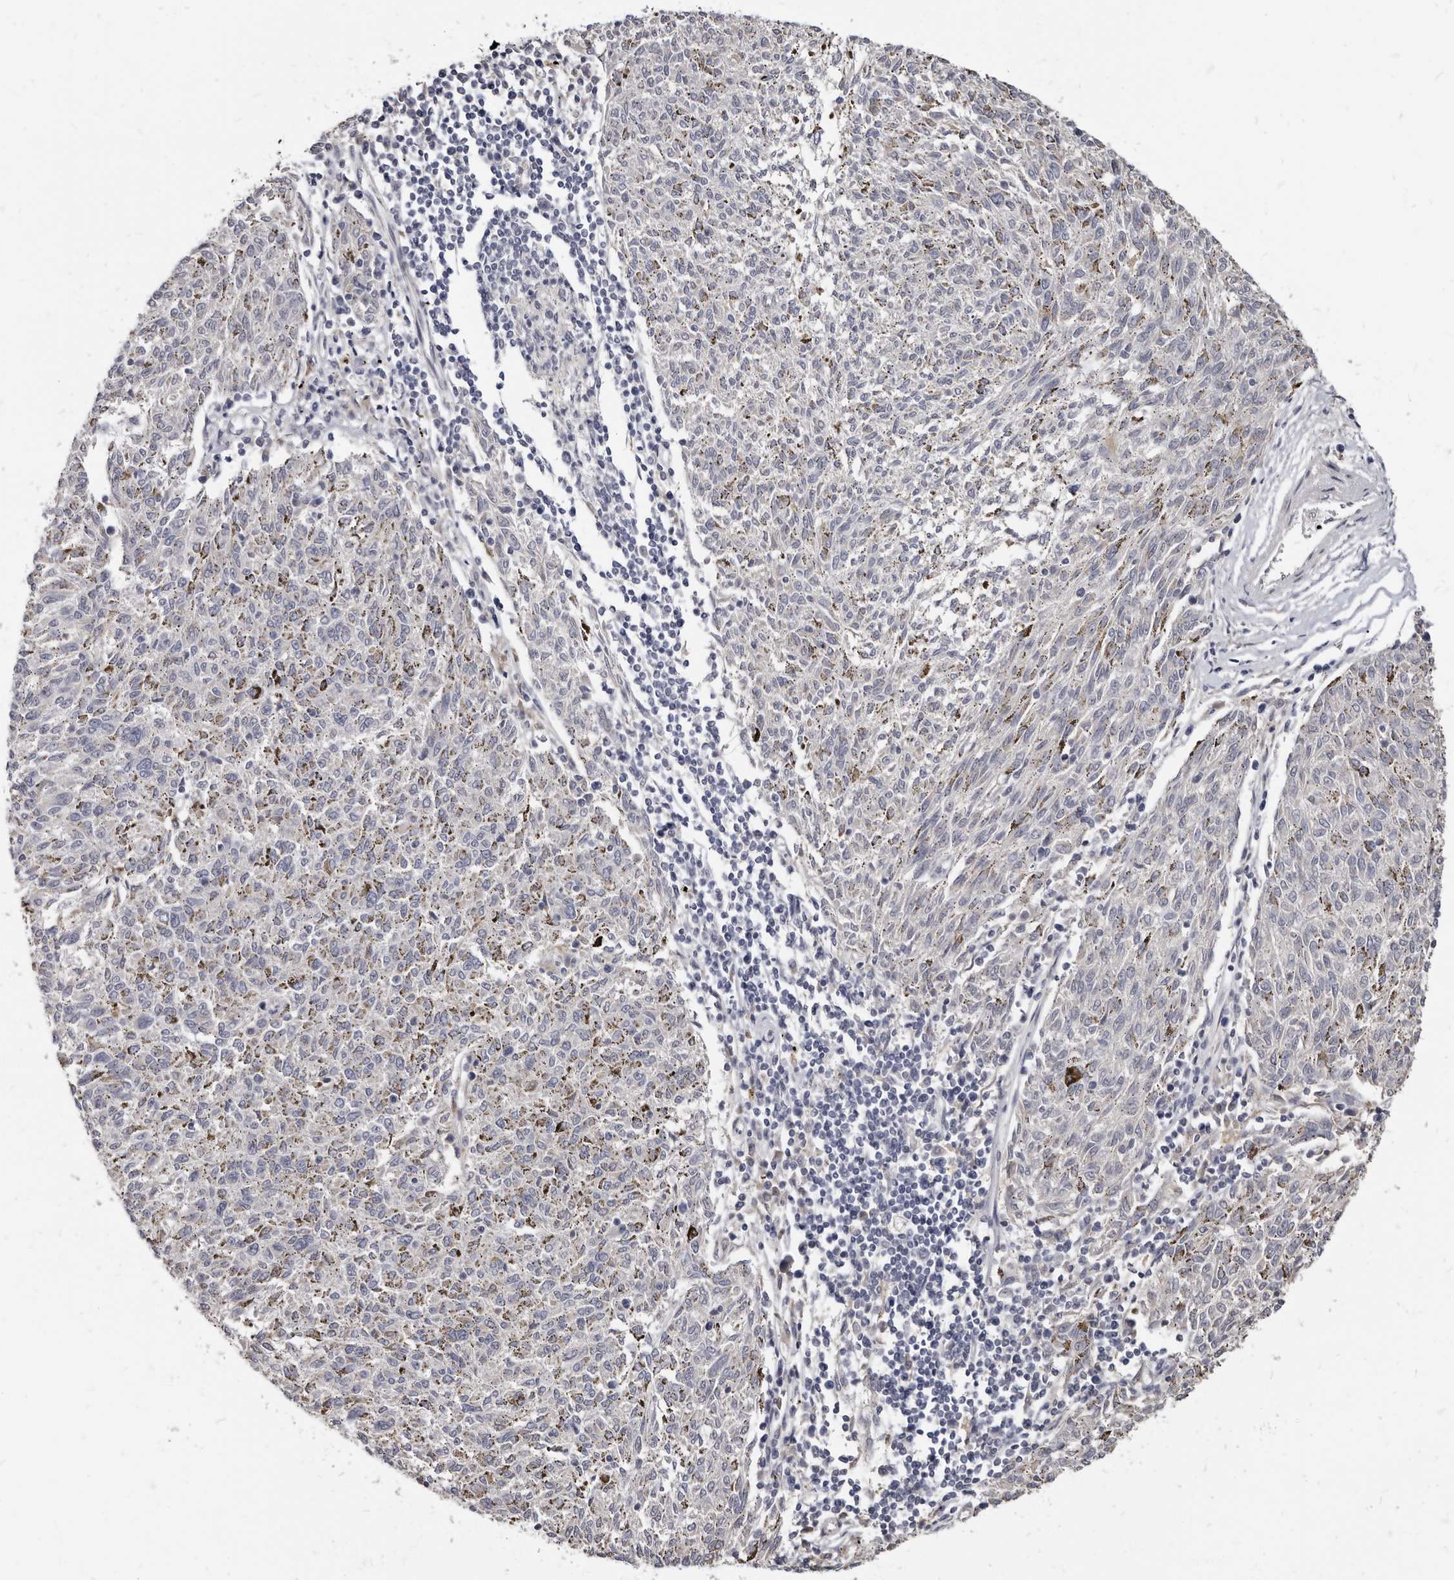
{"staining": {"intensity": "negative", "quantity": "none", "location": "none"}, "tissue": "melanoma", "cell_type": "Tumor cells", "image_type": "cancer", "snomed": [{"axis": "morphology", "description": "Malignant melanoma, NOS"}, {"axis": "topography", "description": "Skin"}], "caption": "Malignant melanoma was stained to show a protein in brown. There is no significant staining in tumor cells.", "gene": "MRGPRF", "patient": {"sex": "female", "age": 72}}